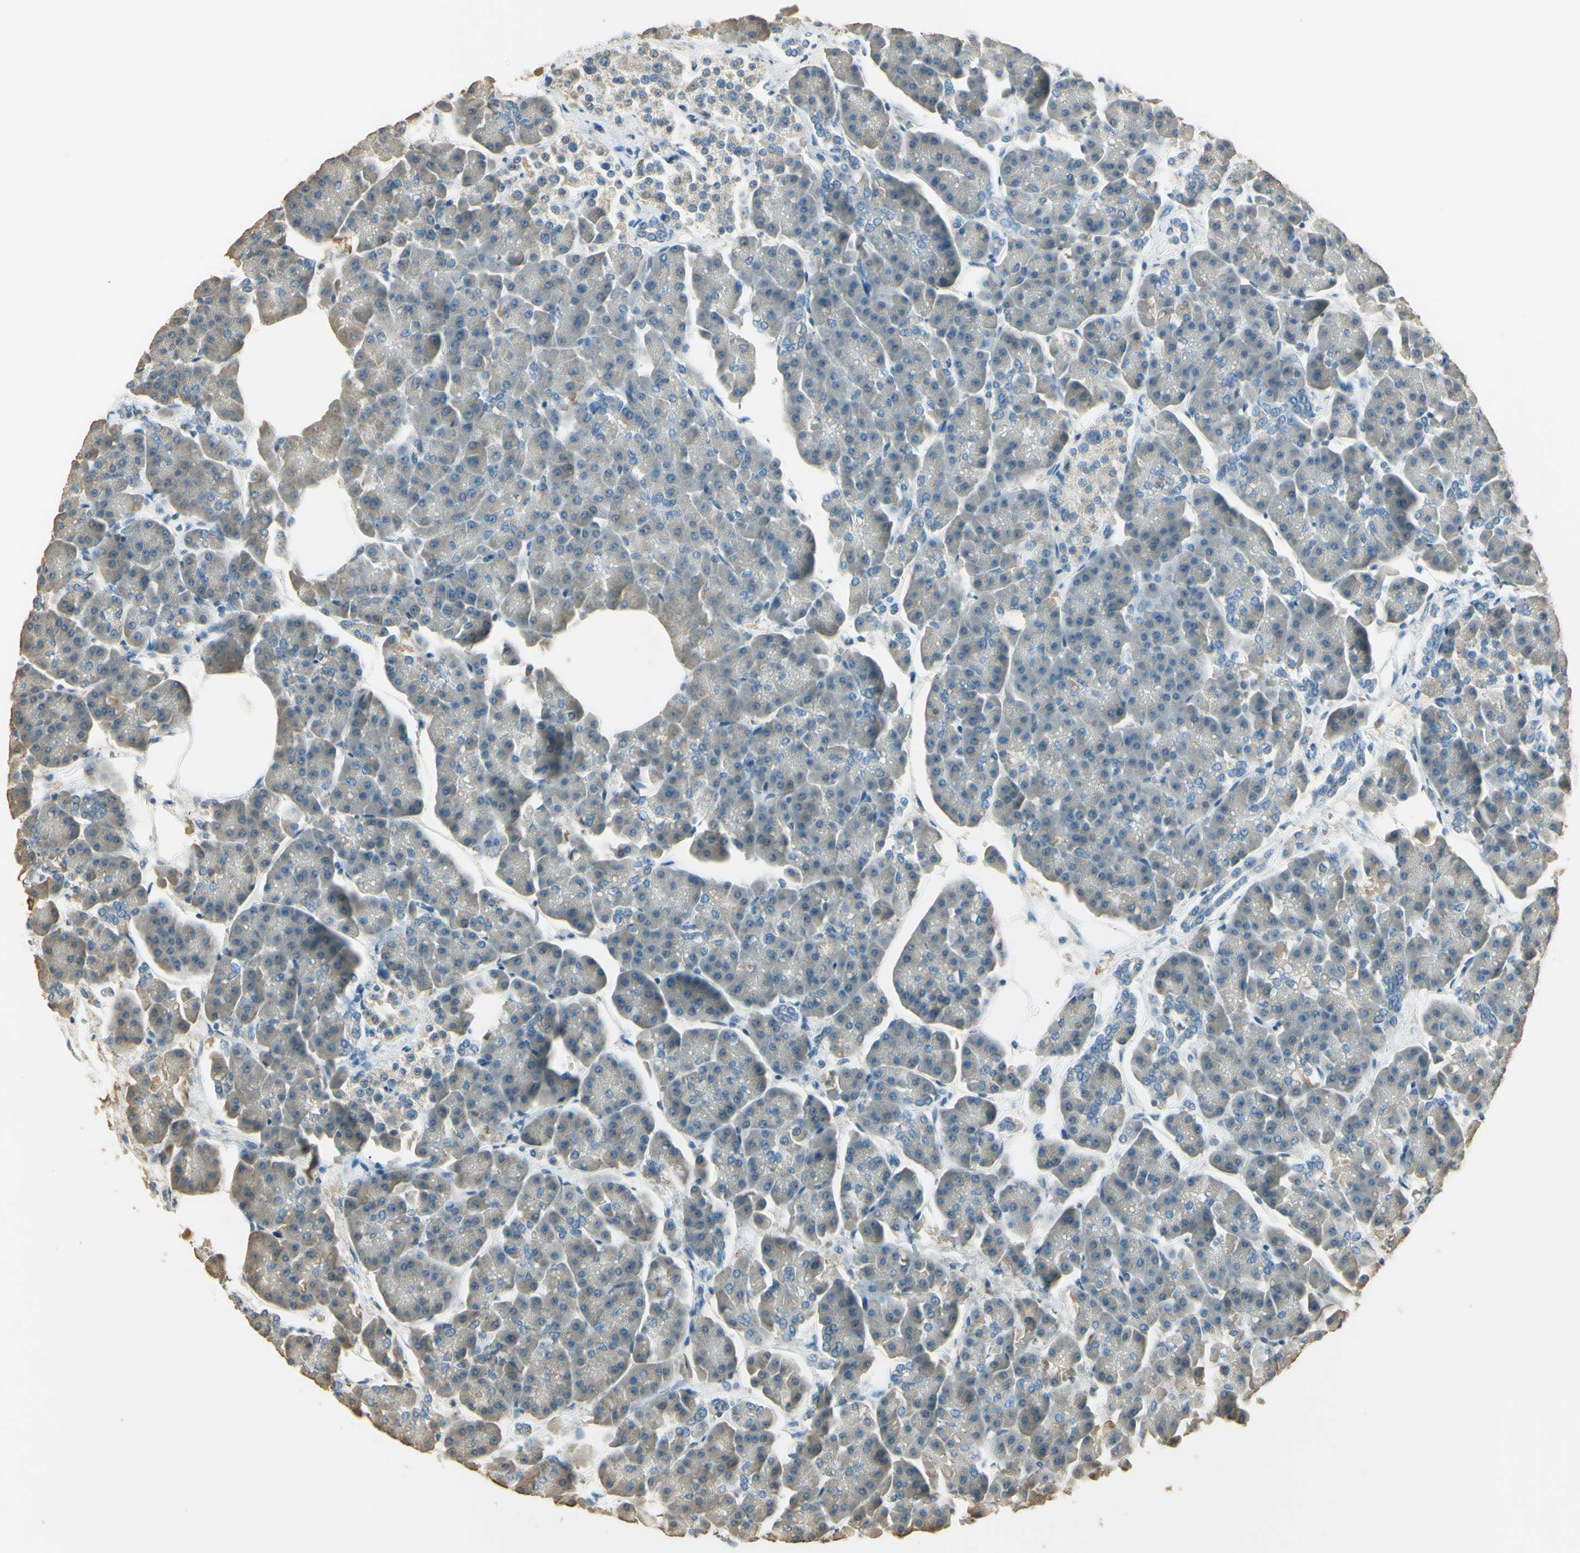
{"staining": {"intensity": "negative", "quantity": "none", "location": "none"}, "tissue": "pancreas", "cell_type": "Exocrine glandular cells", "image_type": "normal", "snomed": [{"axis": "morphology", "description": "Normal tissue, NOS"}, {"axis": "topography", "description": "Pancreas"}], "caption": "This is an immunohistochemistry (IHC) image of benign human pancreas. There is no positivity in exocrine glandular cells.", "gene": "UXS1", "patient": {"sex": "female", "age": 70}}